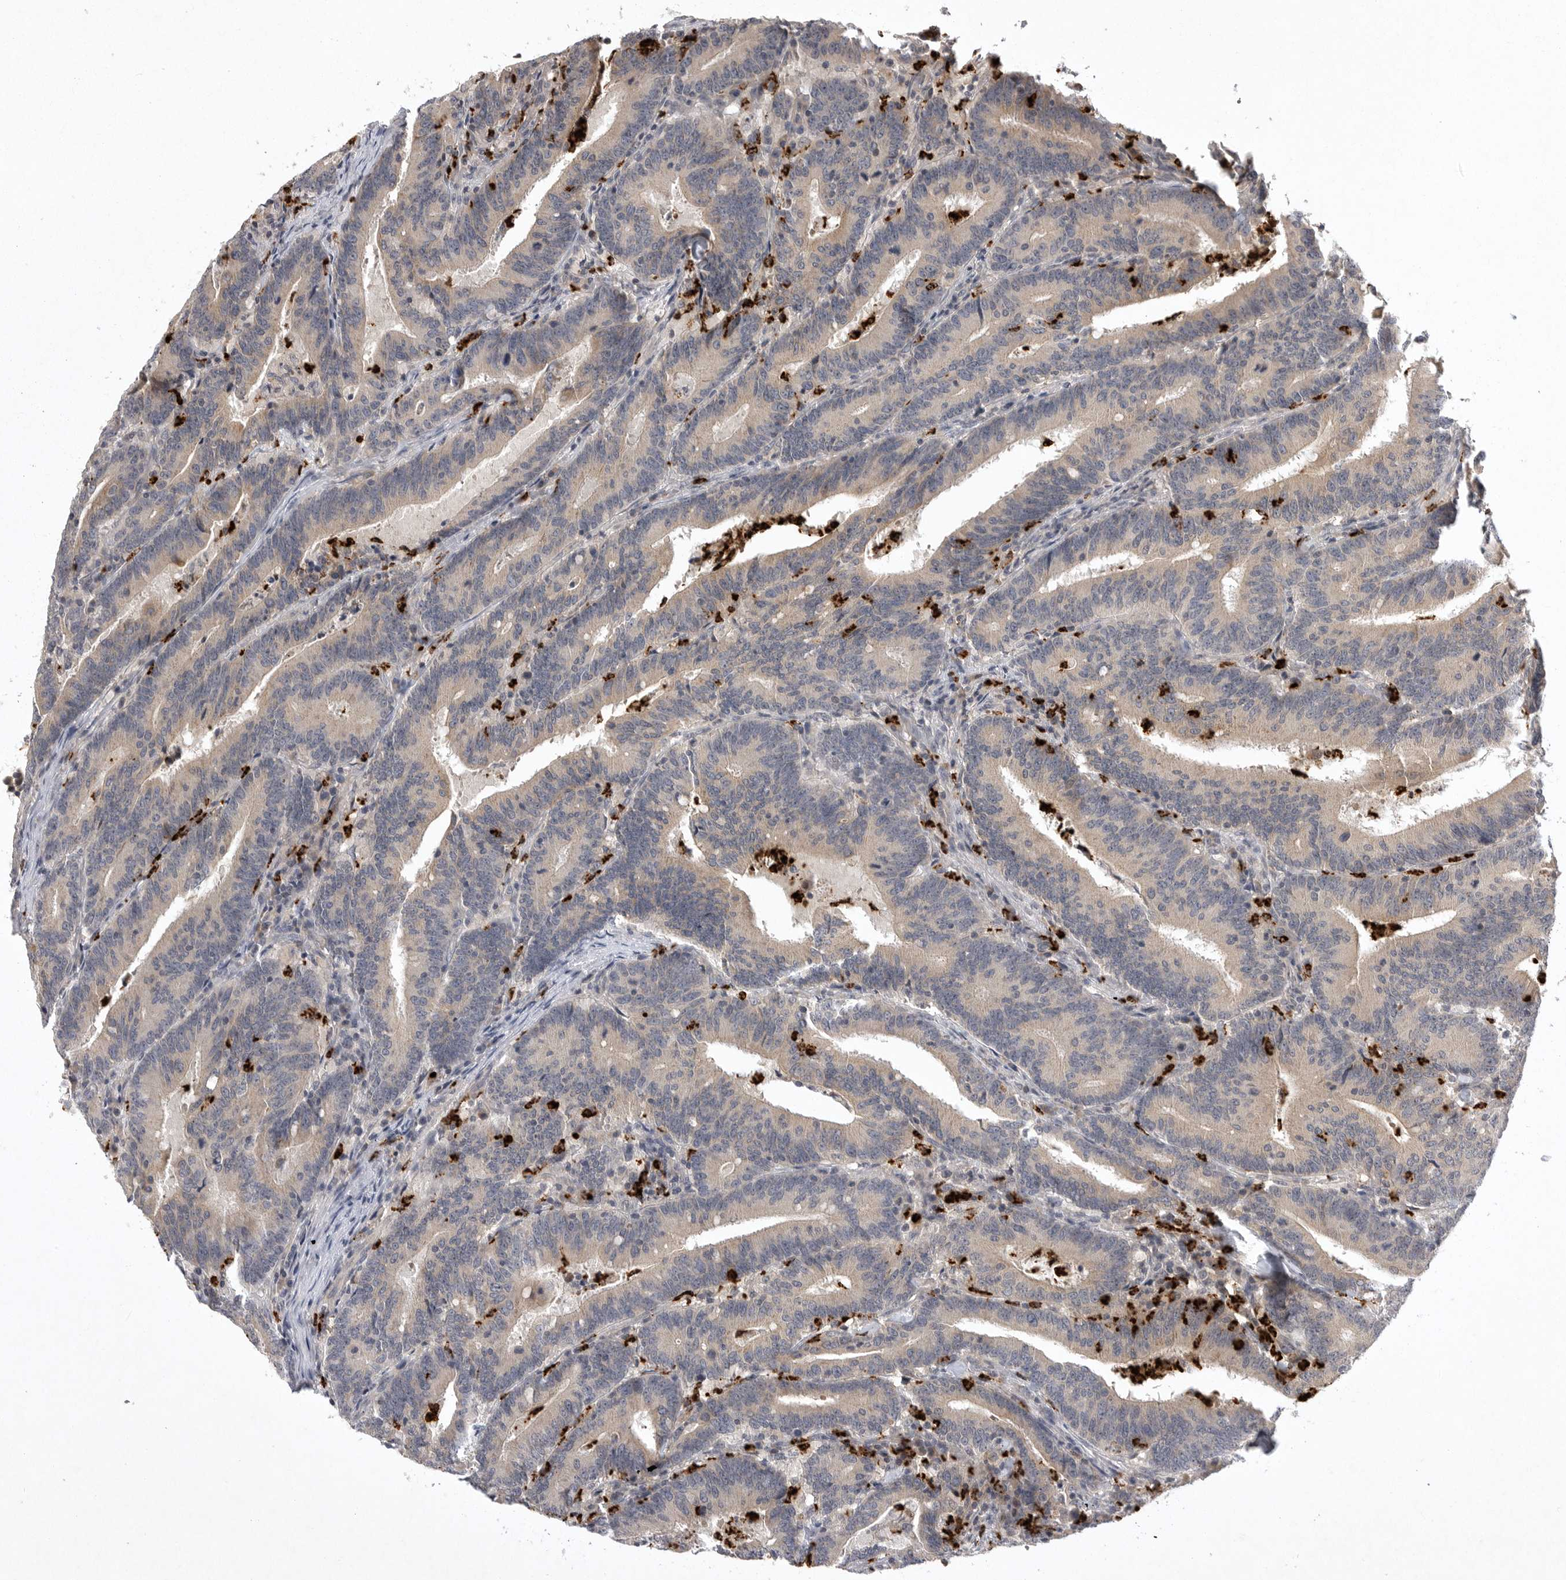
{"staining": {"intensity": "weak", "quantity": "<25%", "location": "cytoplasmic/membranous"}, "tissue": "colorectal cancer", "cell_type": "Tumor cells", "image_type": "cancer", "snomed": [{"axis": "morphology", "description": "Adenocarcinoma, NOS"}, {"axis": "topography", "description": "Colon"}], "caption": "Immunohistochemistry (IHC) histopathology image of human colorectal cancer (adenocarcinoma) stained for a protein (brown), which reveals no positivity in tumor cells.", "gene": "UBE3D", "patient": {"sex": "female", "age": 66}}